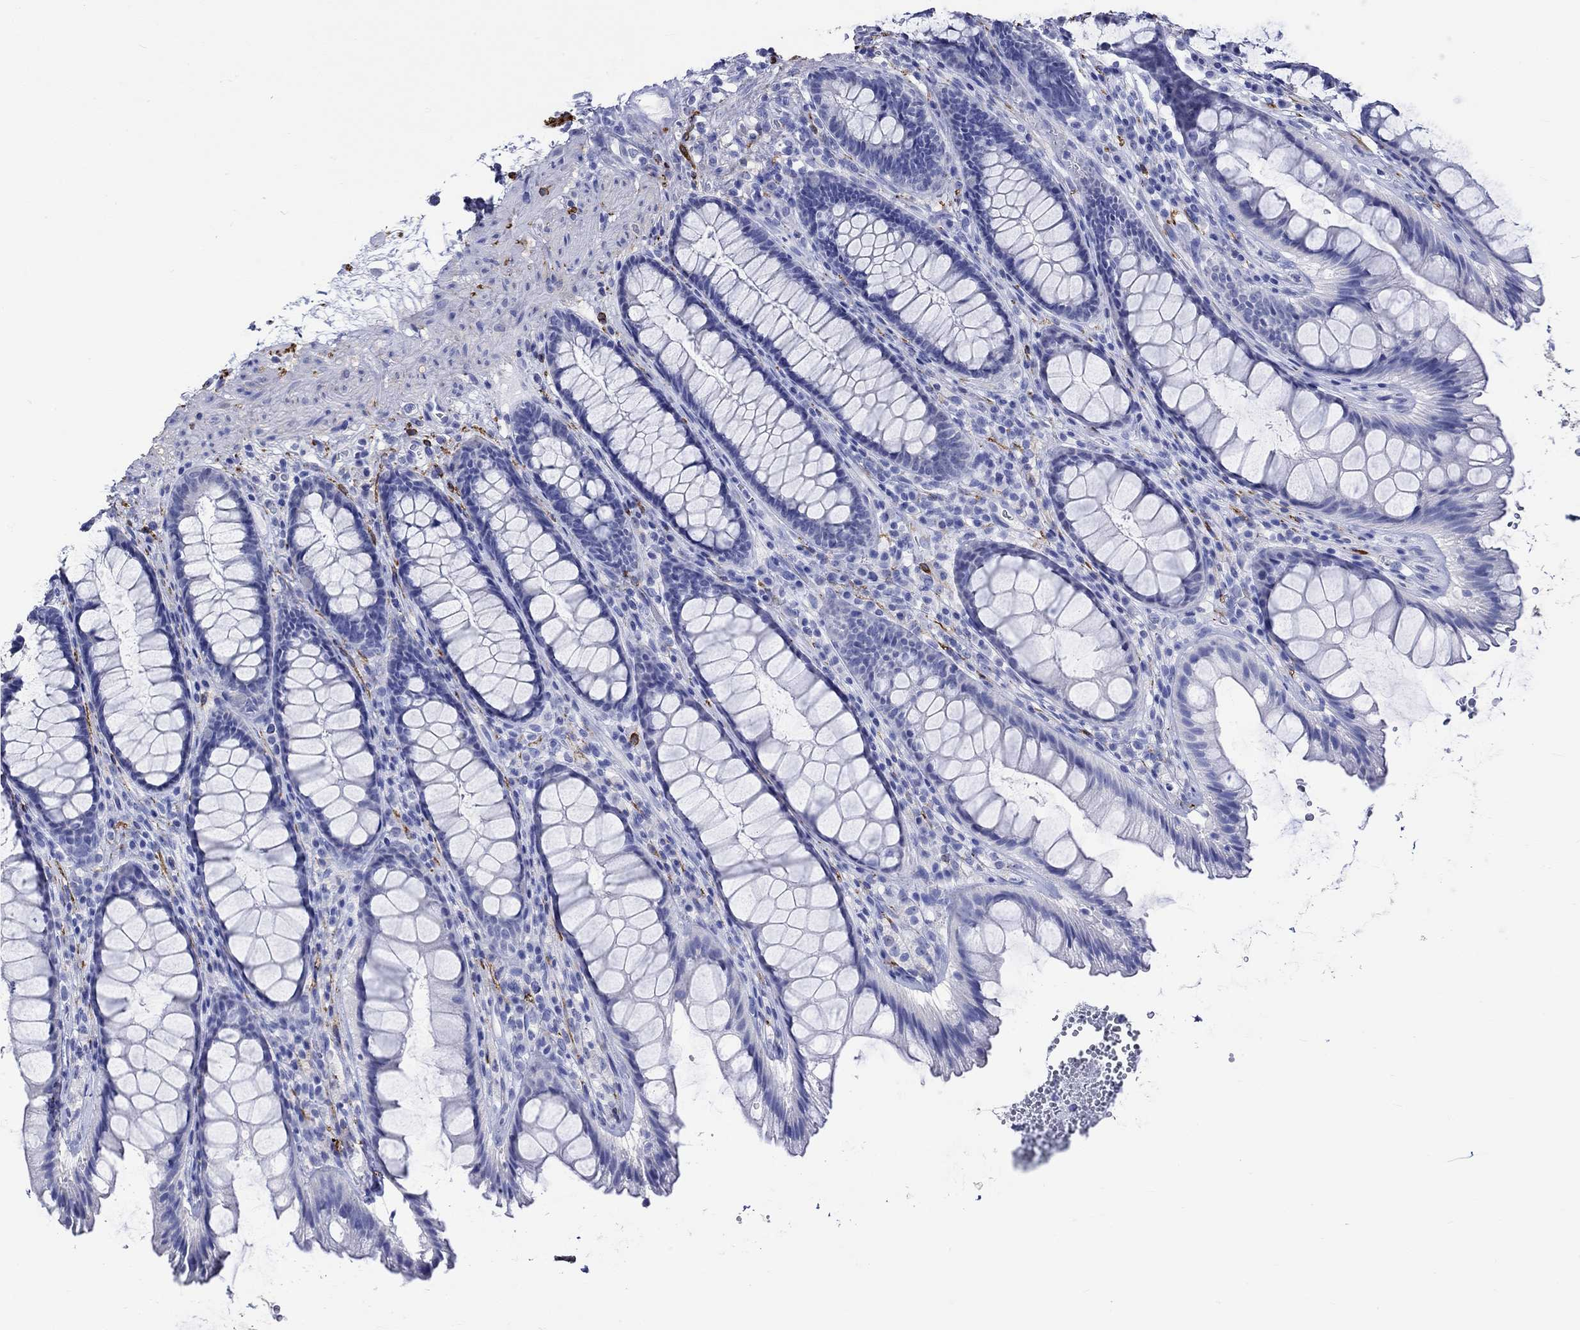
{"staining": {"intensity": "negative", "quantity": "none", "location": "none"}, "tissue": "rectum", "cell_type": "Glandular cells", "image_type": "normal", "snomed": [{"axis": "morphology", "description": "Normal tissue, NOS"}, {"axis": "topography", "description": "Rectum"}], "caption": "Immunohistochemistry photomicrograph of unremarkable human rectum stained for a protein (brown), which reveals no staining in glandular cells. (Stains: DAB (3,3'-diaminobenzidine) IHC with hematoxylin counter stain, Microscopy: brightfield microscopy at high magnification).", "gene": "CRYAB", "patient": {"sex": "male", "age": 72}}